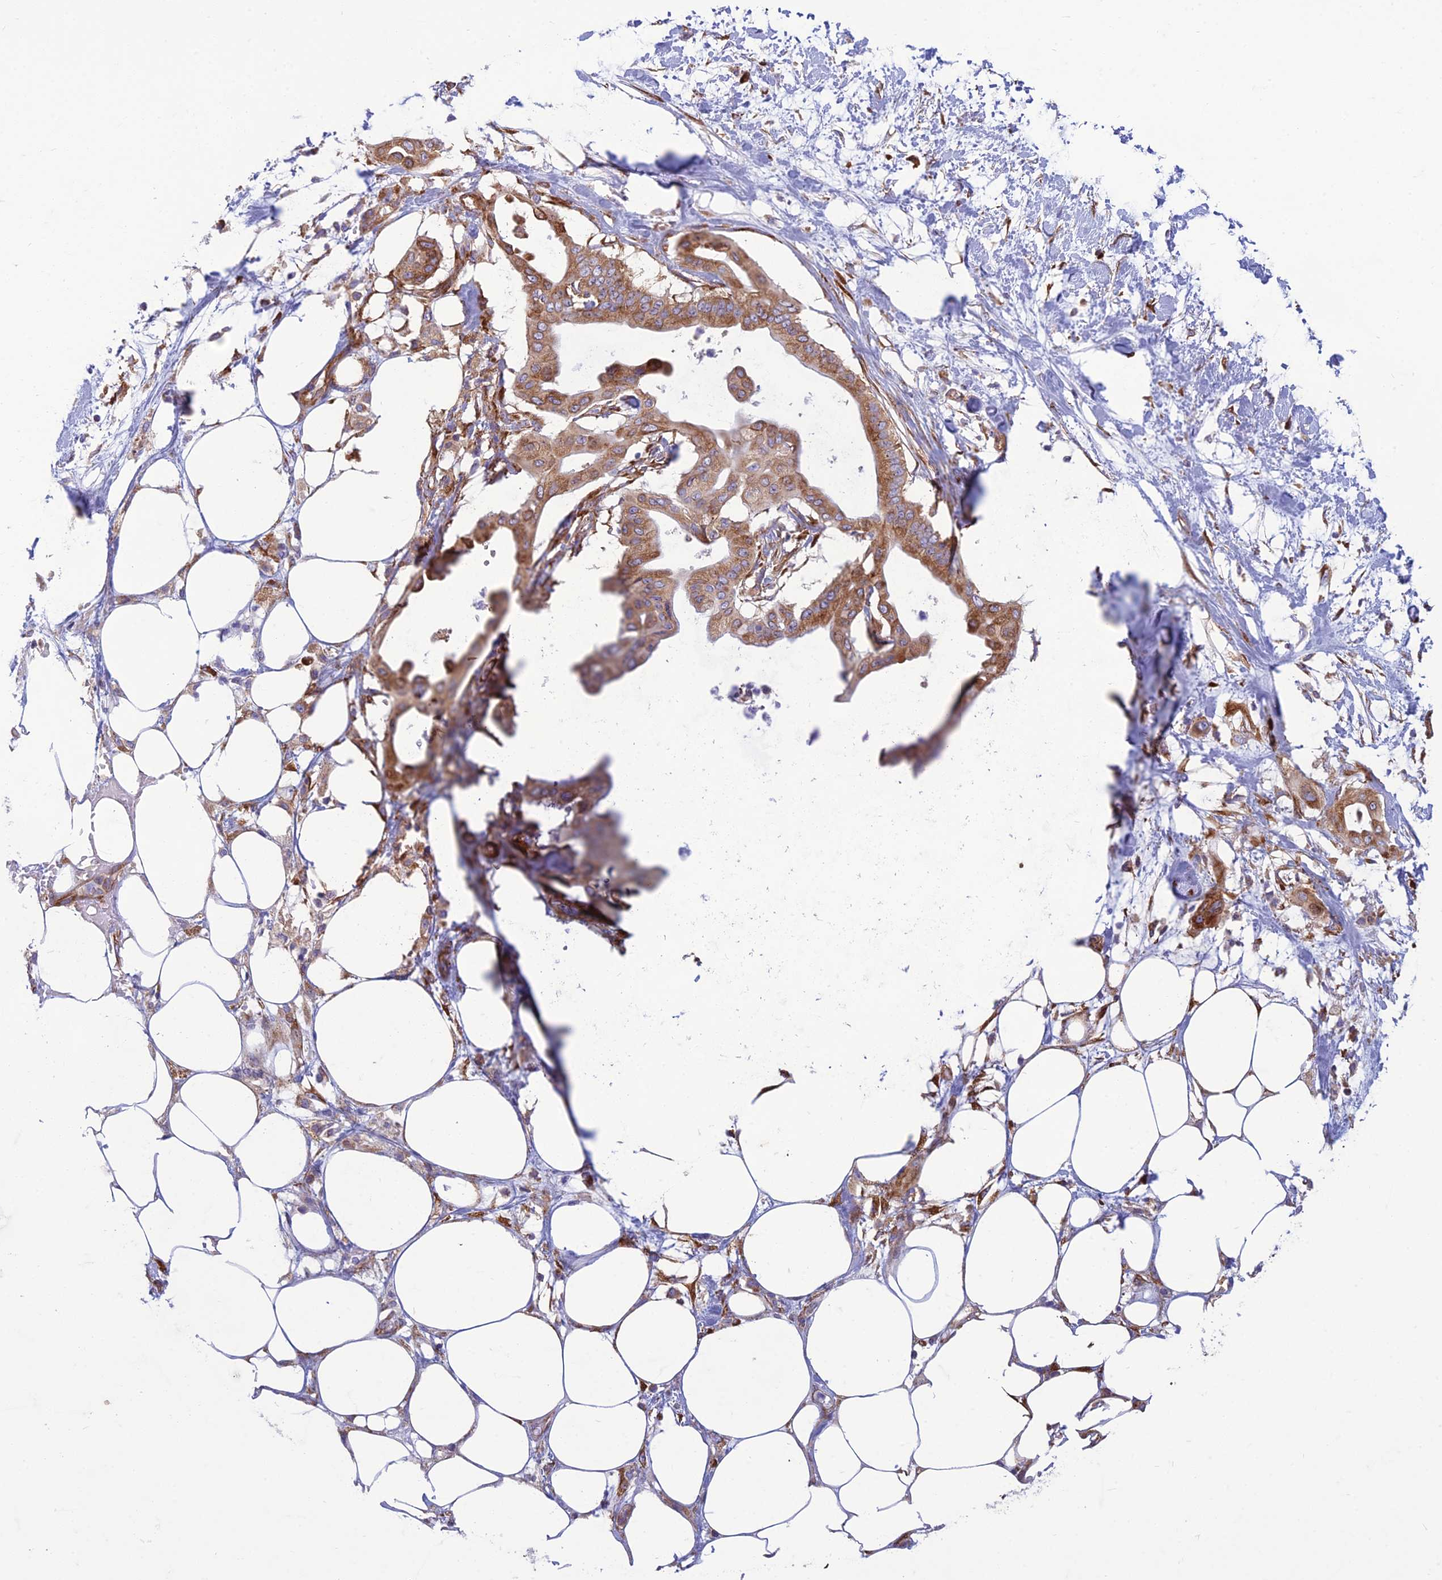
{"staining": {"intensity": "moderate", "quantity": ">75%", "location": "cytoplasmic/membranous"}, "tissue": "pancreatic cancer", "cell_type": "Tumor cells", "image_type": "cancer", "snomed": [{"axis": "morphology", "description": "Adenocarcinoma, NOS"}, {"axis": "topography", "description": "Pancreas"}], "caption": "Immunohistochemical staining of human pancreatic cancer shows medium levels of moderate cytoplasmic/membranous protein staining in about >75% of tumor cells. The staining was performed using DAB (3,3'-diaminobenzidine), with brown indicating positive protein expression. Nuclei are stained blue with hematoxylin.", "gene": "RPL17-C18orf32", "patient": {"sex": "male", "age": 68}}